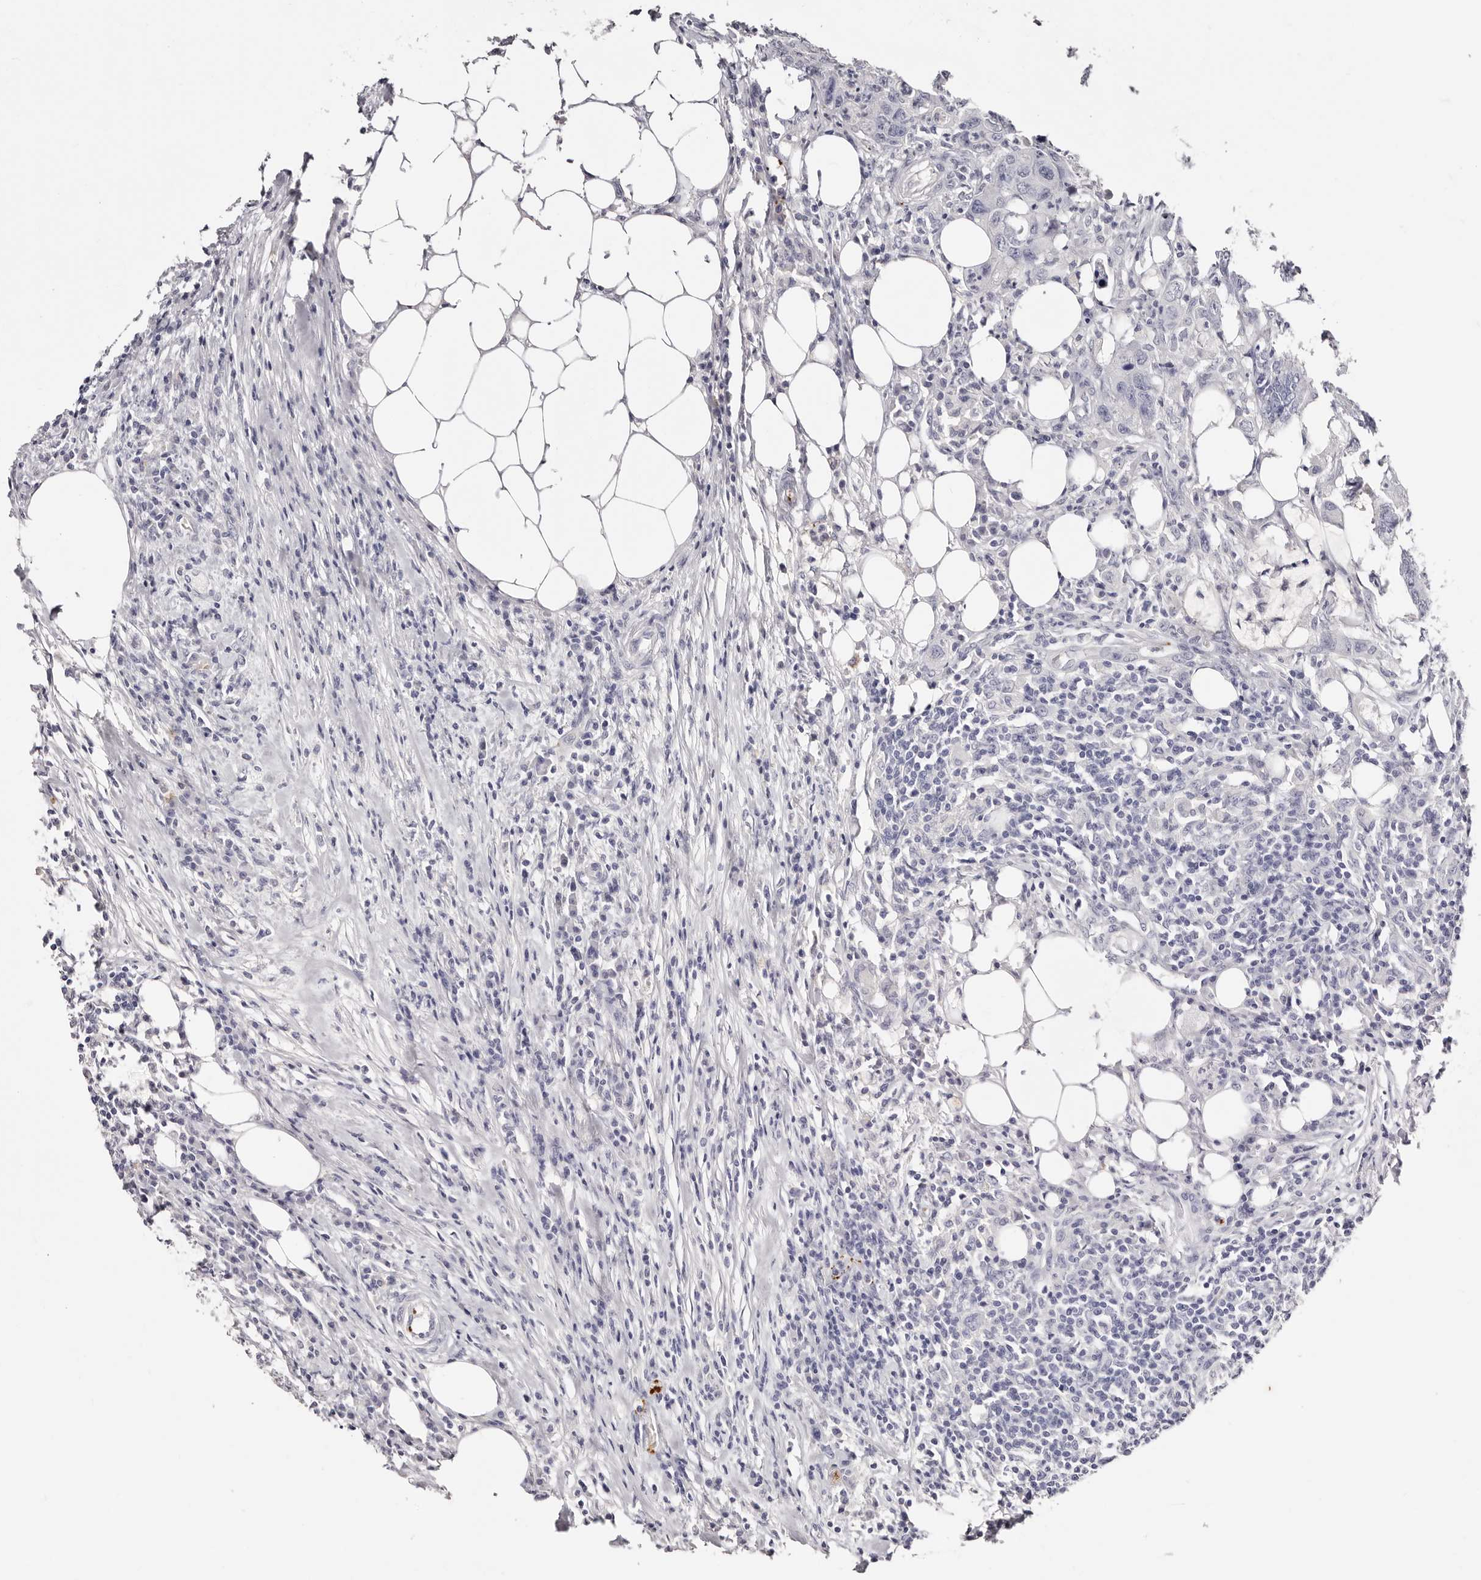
{"staining": {"intensity": "negative", "quantity": "none", "location": "none"}, "tissue": "colorectal cancer", "cell_type": "Tumor cells", "image_type": "cancer", "snomed": [{"axis": "morphology", "description": "Adenocarcinoma, NOS"}, {"axis": "topography", "description": "Colon"}], "caption": "This is an IHC histopathology image of colorectal cancer (adenocarcinoma). There is no positivity in tumor cells.", "gene": "PF4", "patient": {"sex": "male", "age": 71}}